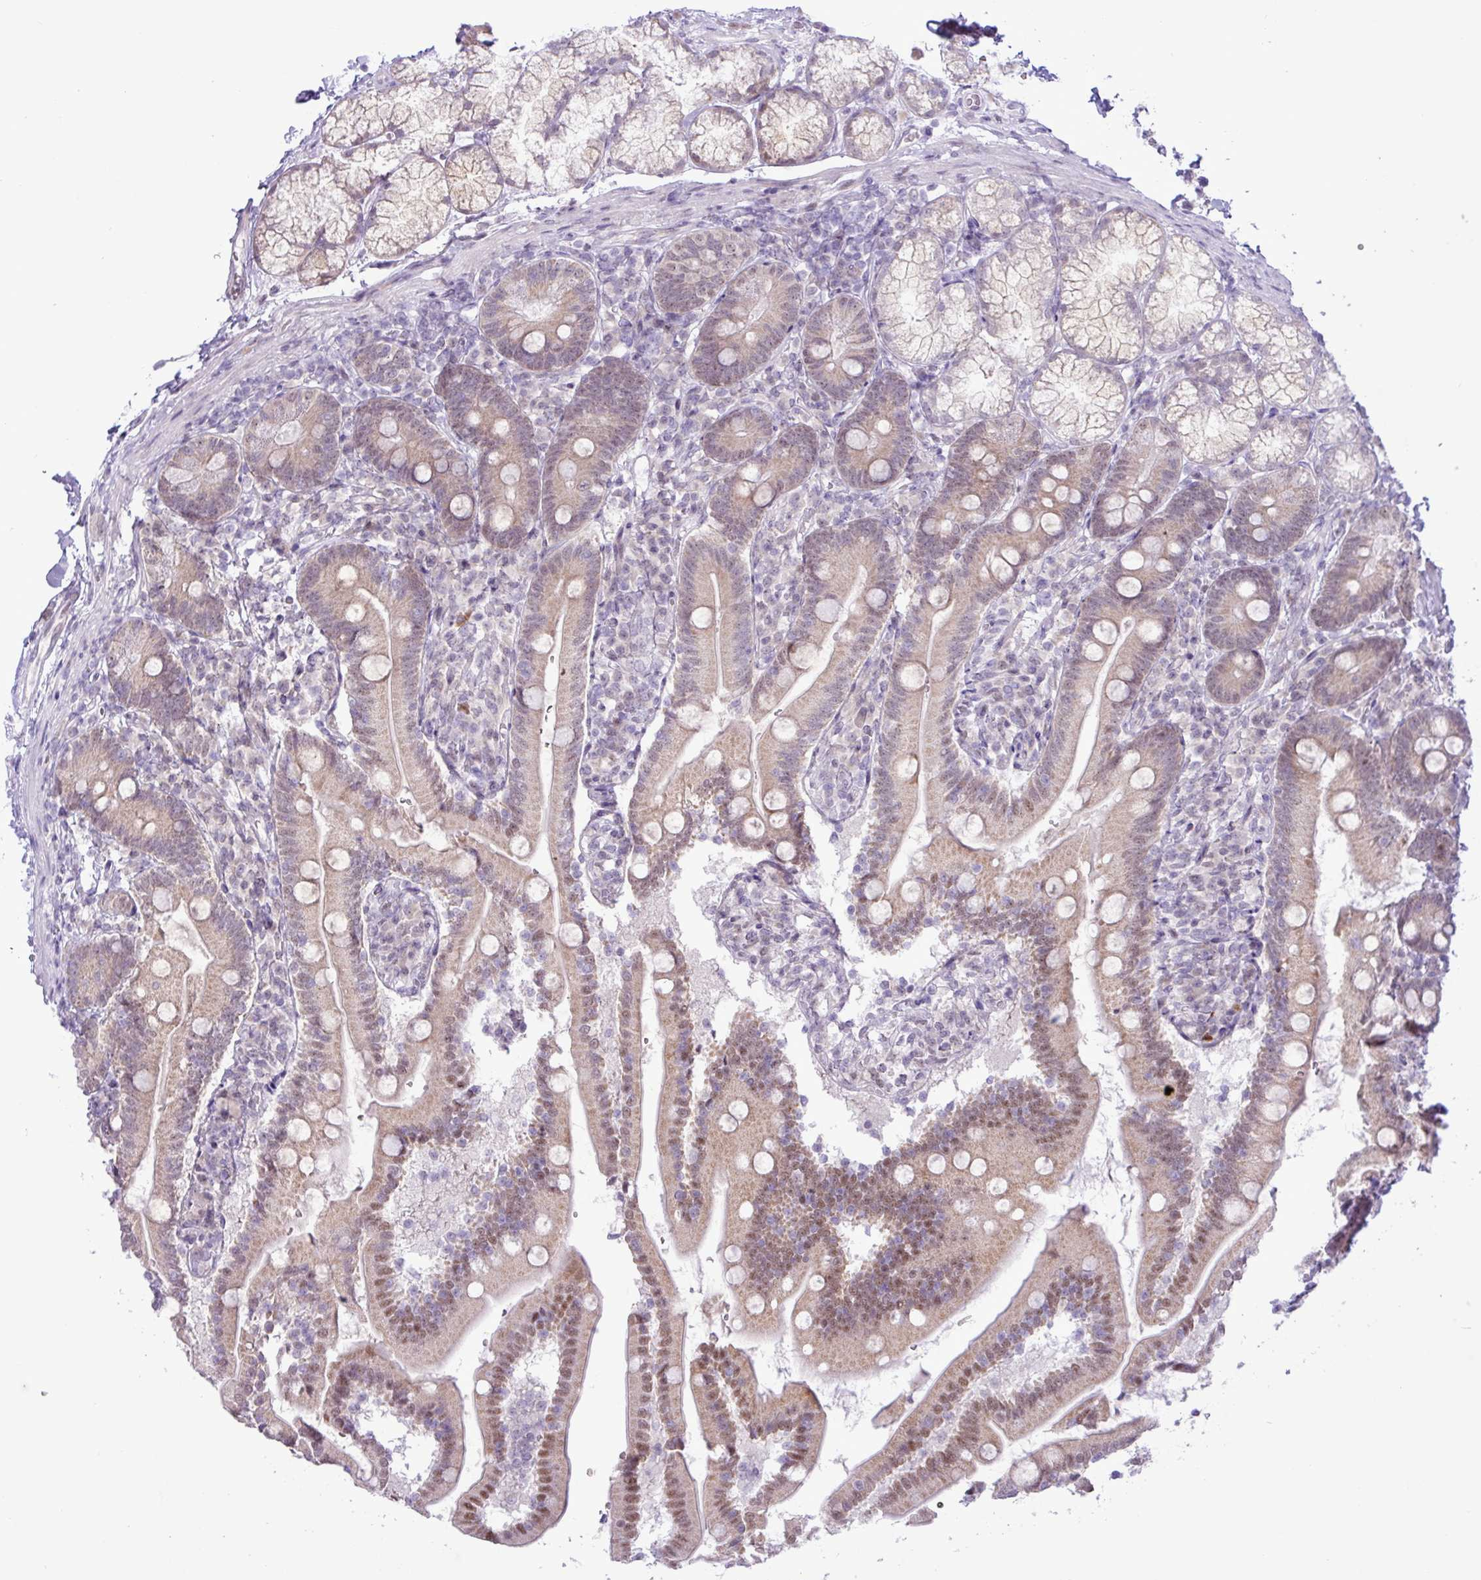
{"staining": {"intensity": "moderate", "quantity": "25%-75%", "location": "cytoplasmic/membranous,nuclear"}, "tissue": "duodenum", "cell_type": "Glandular cells", "image_type": "normal", "snomed": [{"axis": "morphology", "description": "Normal tissue, NOS"}, {"axis": "topography", "description": "Duodenum"}], "caption": "Unremarkable duodenum reveals moderate cytoplasmic/membranous,nuclear positivity in about 25%-75% of glandular cells.", "gene": "ELOA2", "patient": {"sex": "female", "age": 67}}